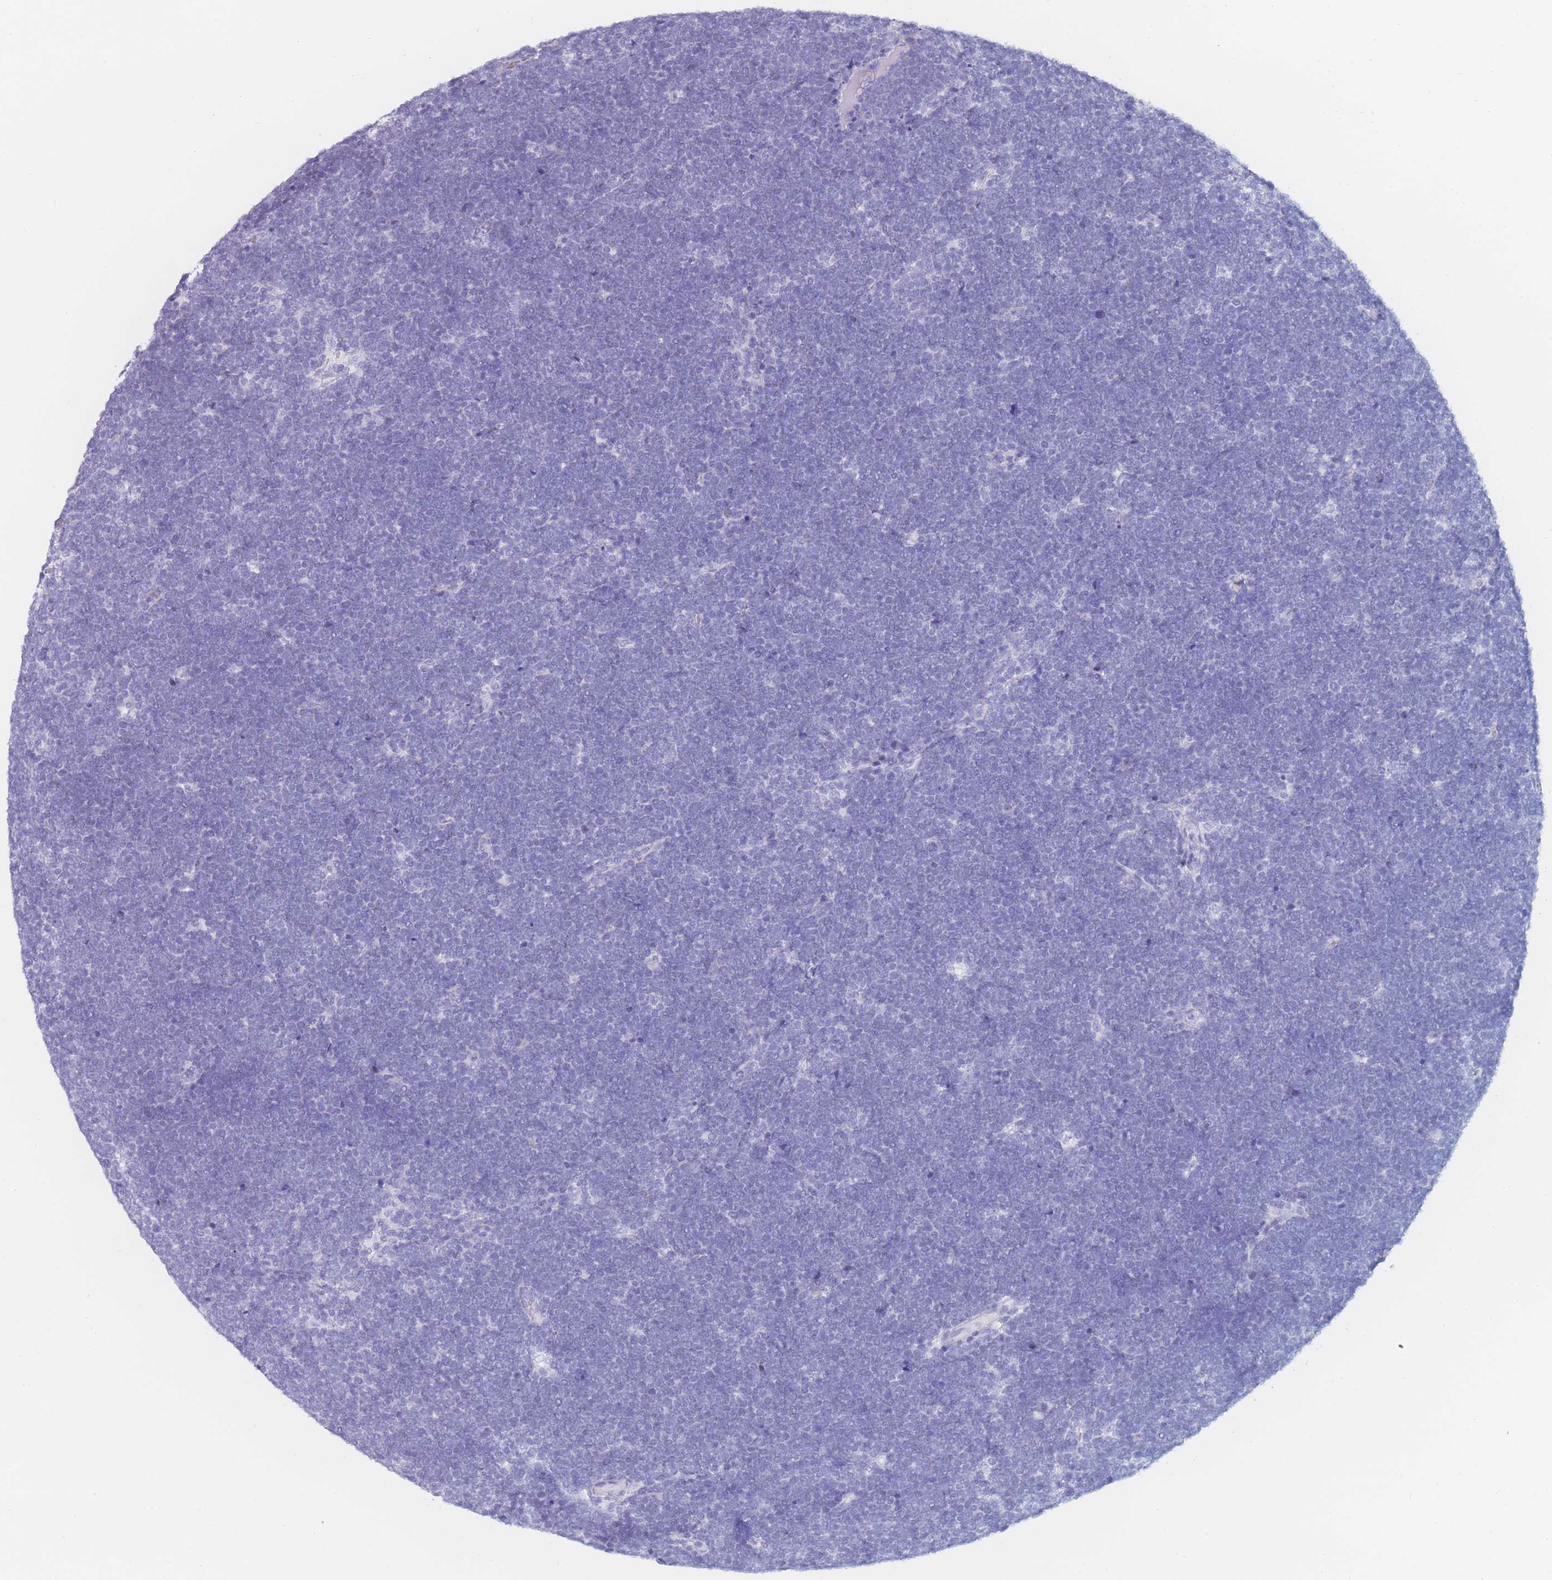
{"staining": {"intensity": "negative", "quantity": "none", "location": "none"}, "tissue": "lymphoma", "cell_type": "Tumor cells", "image_type": "cancer", "snomed": [{"axis": "morphology", "description": "Malignant lymphoma, non-Hodgkin's type, High grade"}, {"axis": "topography", "description": "Lymph node"}], "caption": "A high-resolution histopathology image shows IHC staining of high-grade malignant lymphoma, non-Hodgkin's type, which shows no significant expression in tumor cells.", "gene": "OR5D16", "patient": {"sex": "male", "age": 13}}